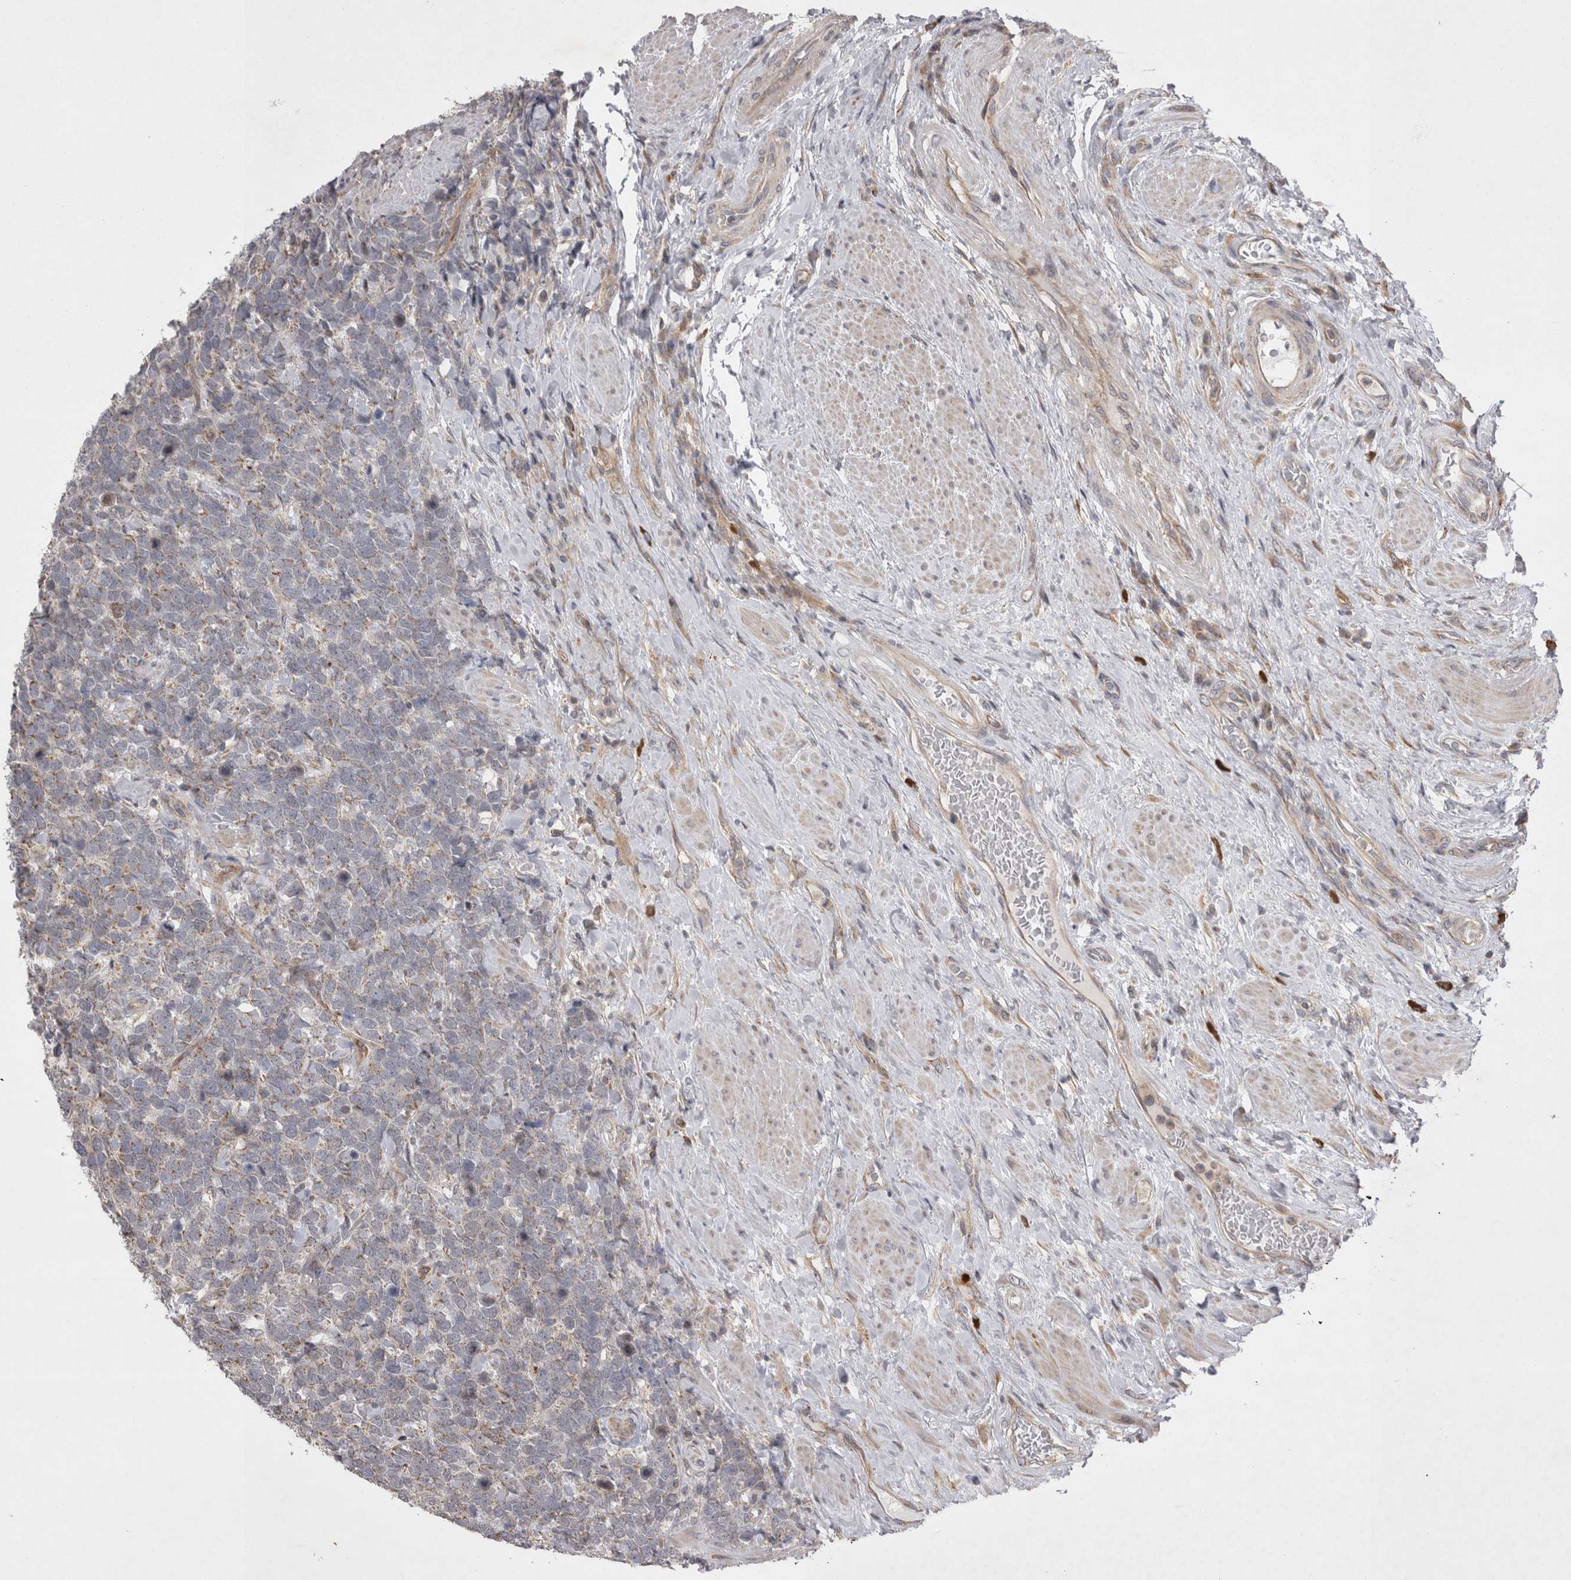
{"staining": {"intensity": "weak", "quantity": "<25%", "location": "cytoplasmic/membranous"}, "tissue": "urothelial cancer", "cell_type": "Tumor cells", "image_type": "cancer", "snomed": [{"axis": "morphology", "description": "Urothelial carcinoma, High grade"}, {"axis": "topography", "description": "Urinary bladder"}], "caption": "A micrograph of human urothelial cancer is negative for staining in tumor cells.", "gene": "TSPOAP1", "patient": {"sex": "female", "age": 82}}